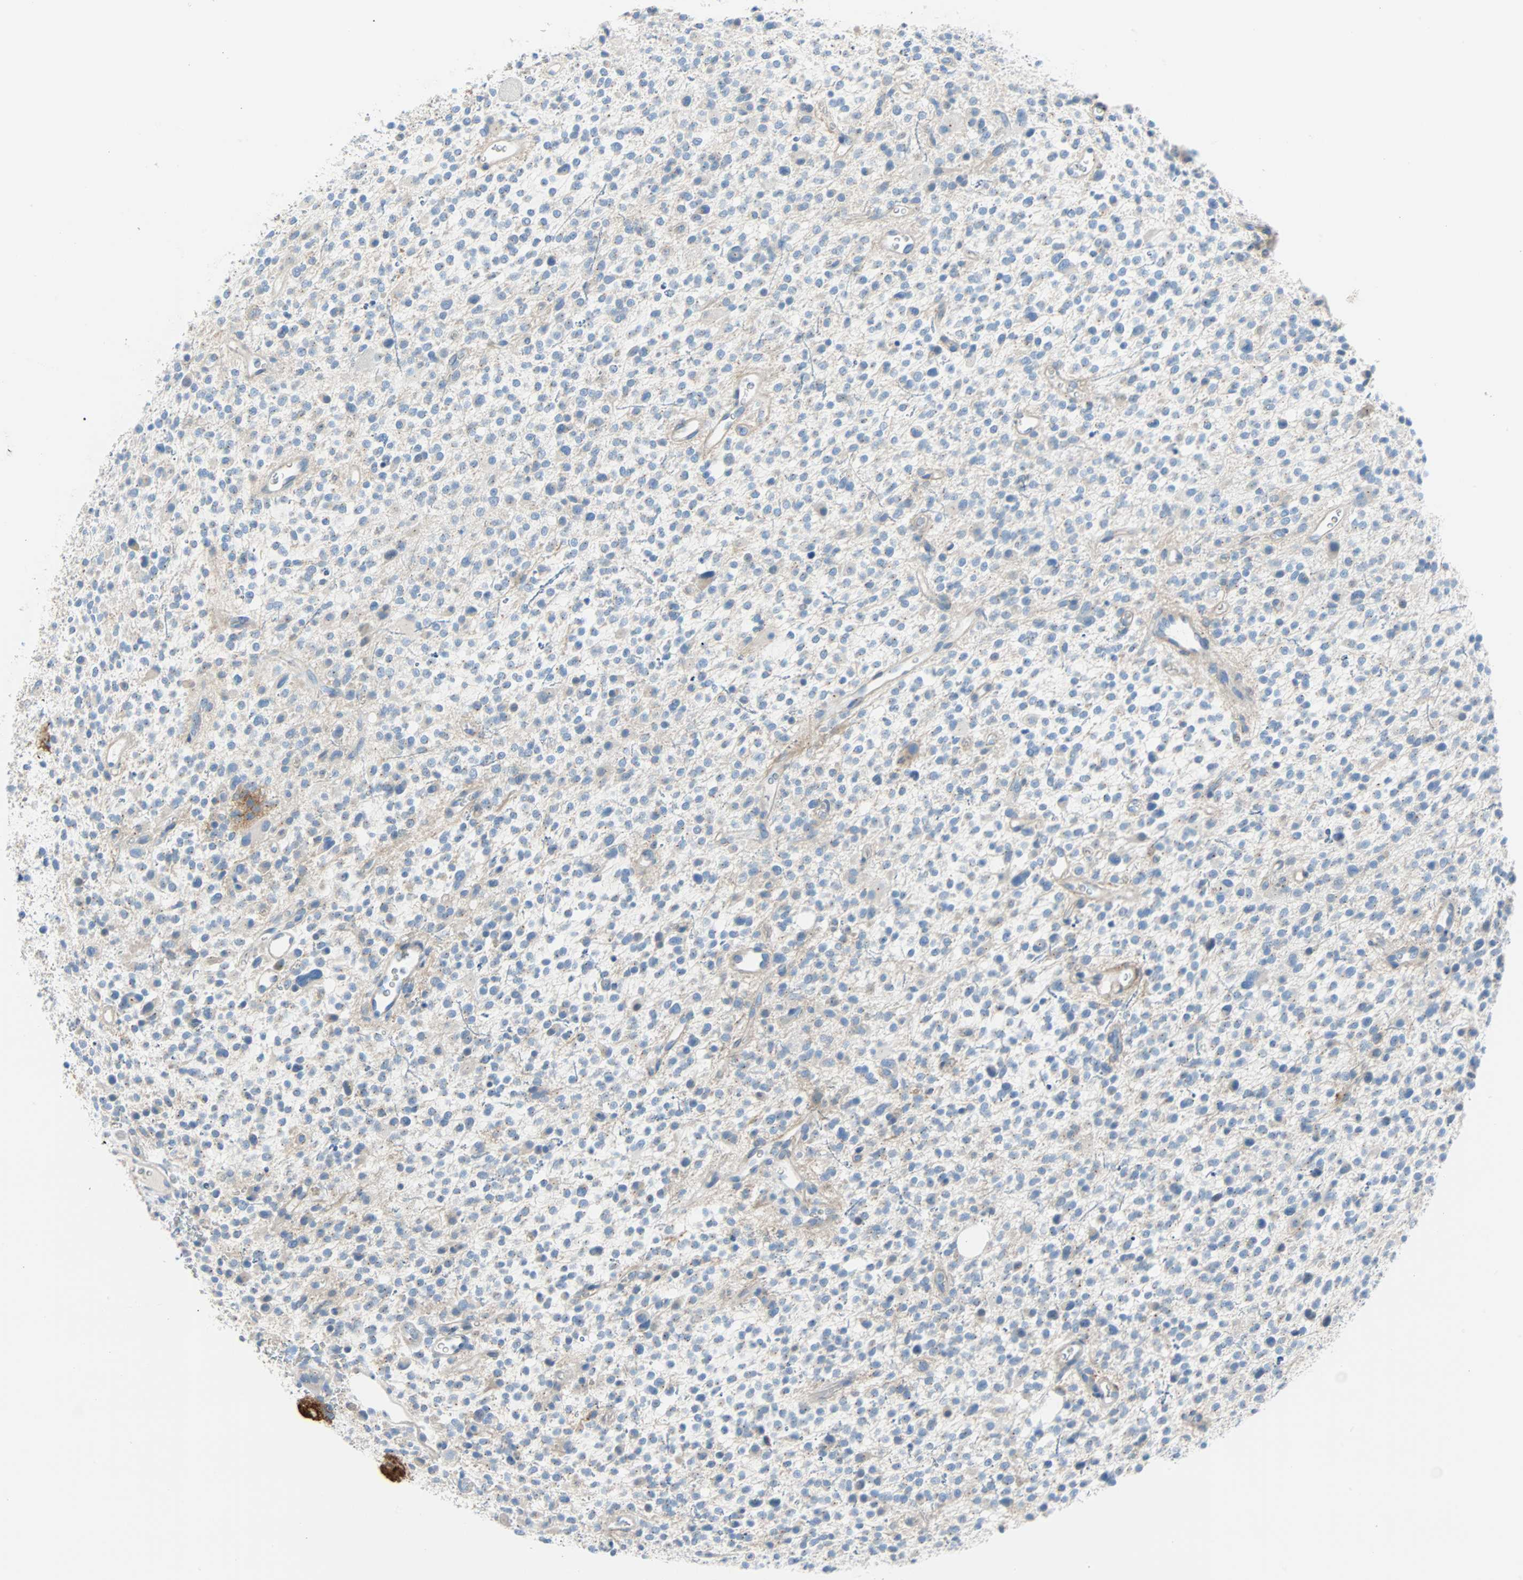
{"staining": {"intensity": "negative", "quantity": "none", "location": "none"}, "tissue": "glioma", "cell_type": "Tumor cells", "image_type": "cancer", "snomed": [{"axis": "morphology", "description": "Glioma, malignant, High grade"}, {"axis": "topography", "description": "Brain"}], "caption": "Tumor cells are negative for protein expression in human malignant glioma (high-grade).", "gene": "PDPN", "patient": {"sex": "male", "age": 48}}